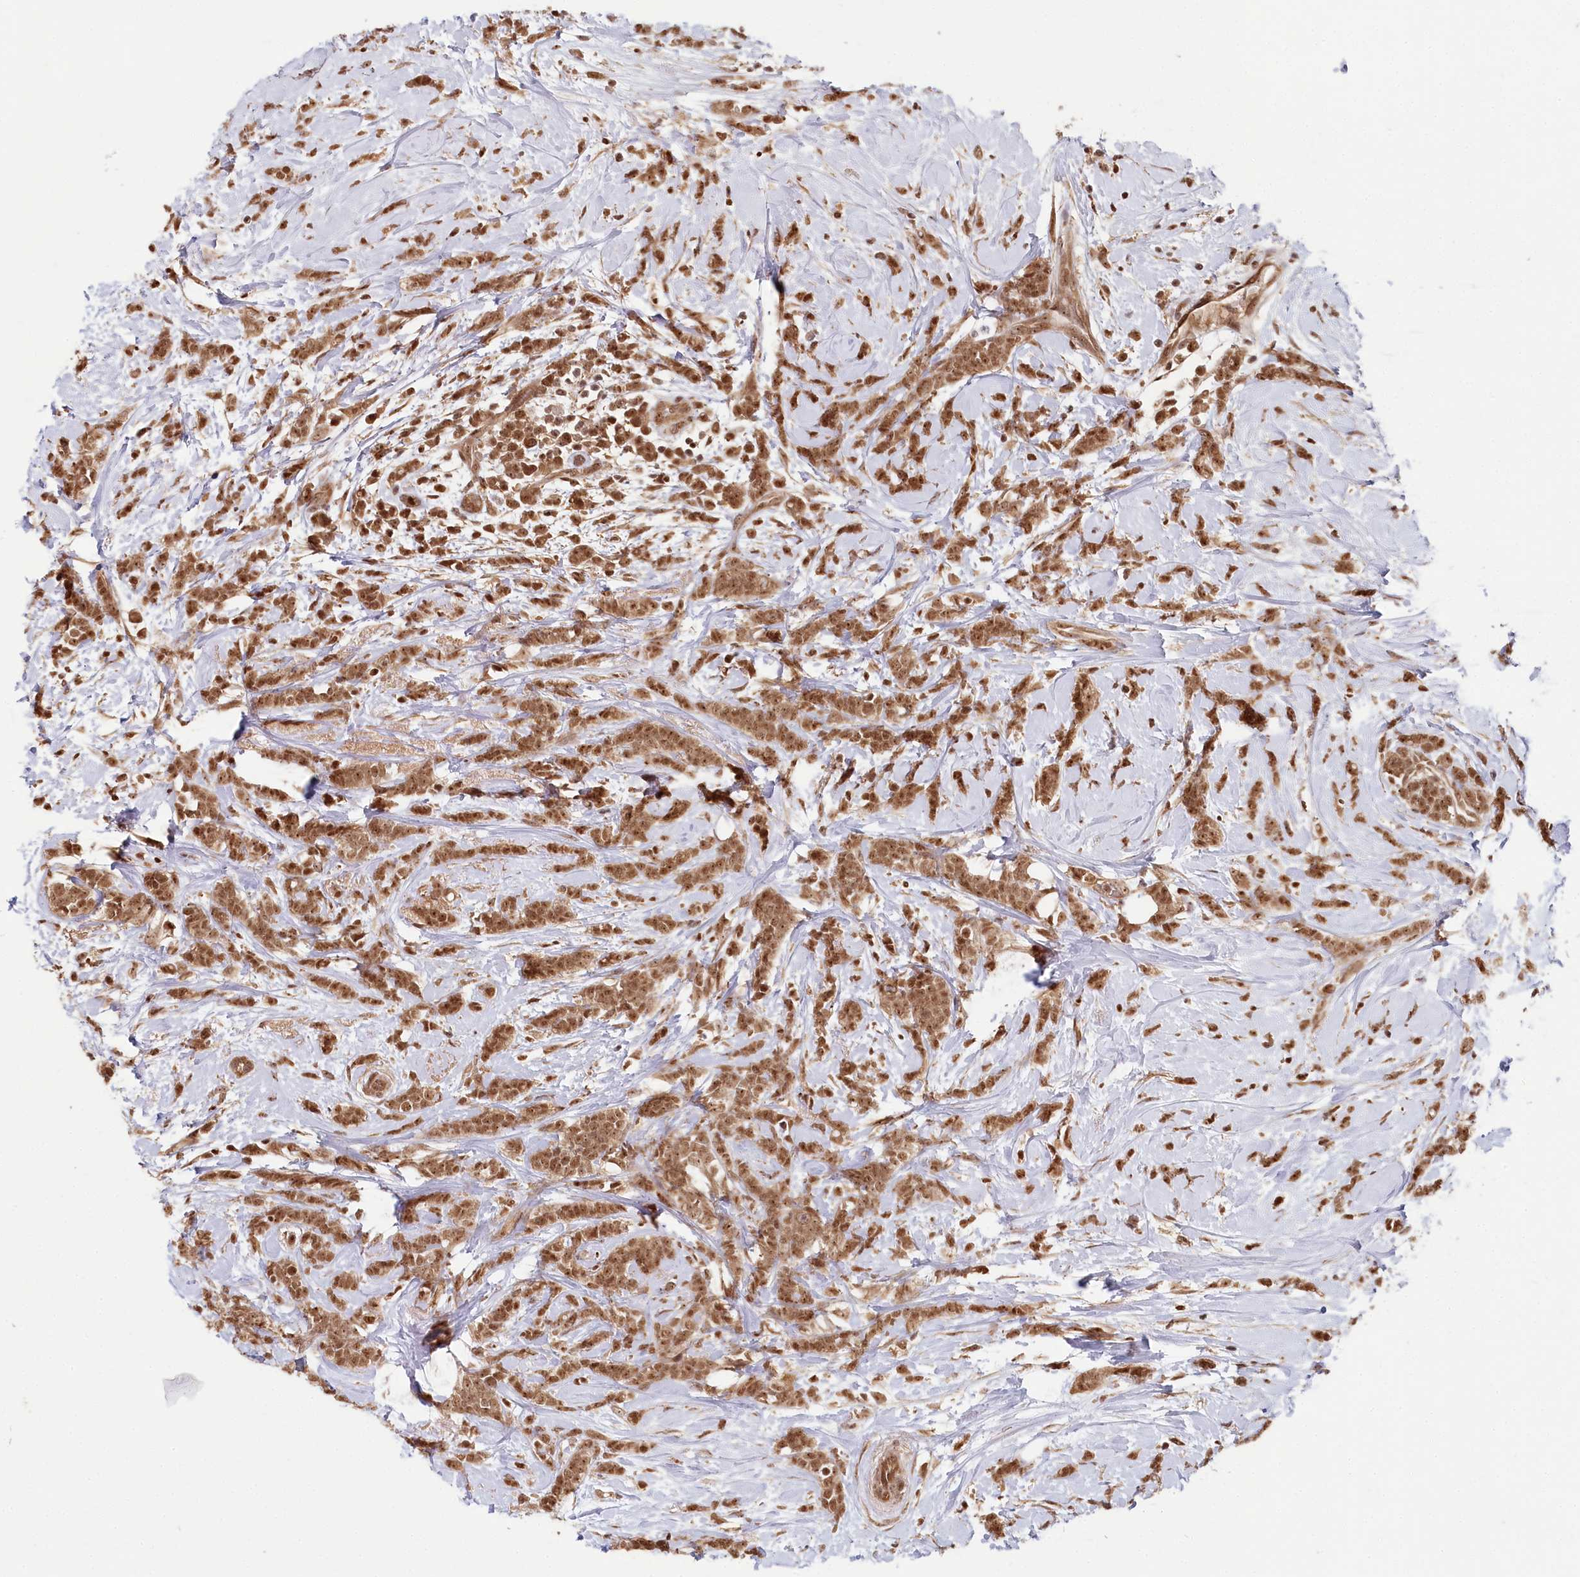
{"staining": {"intensity": "moderate", "quantity": ">75%", "location": "cytoplasmic/membranous,nuclear"}, "tissue": "breast cancer", "cell_type": "Tumor cells", "image_type": "cancer", "snomed": [{"axis": "morphology", "description": "Lobular carcinoma"}, {"axis": "topography", "description": "Breast"}], "caption": "Immunohistochemical staining of human breast cancer (lobular carcinoma) demonstrates moderate cytoplasmic/membranous and nuclear protein positivity in approximately >75% of tumor cells. Using DAB (3,3'-diaminobenzidine) (brown) and hematoxylin (blue) stains, captured at high magnification using brightfield microscopy.", "gene": "WAPL", "patient": {"sex": "female", "age": 58}}